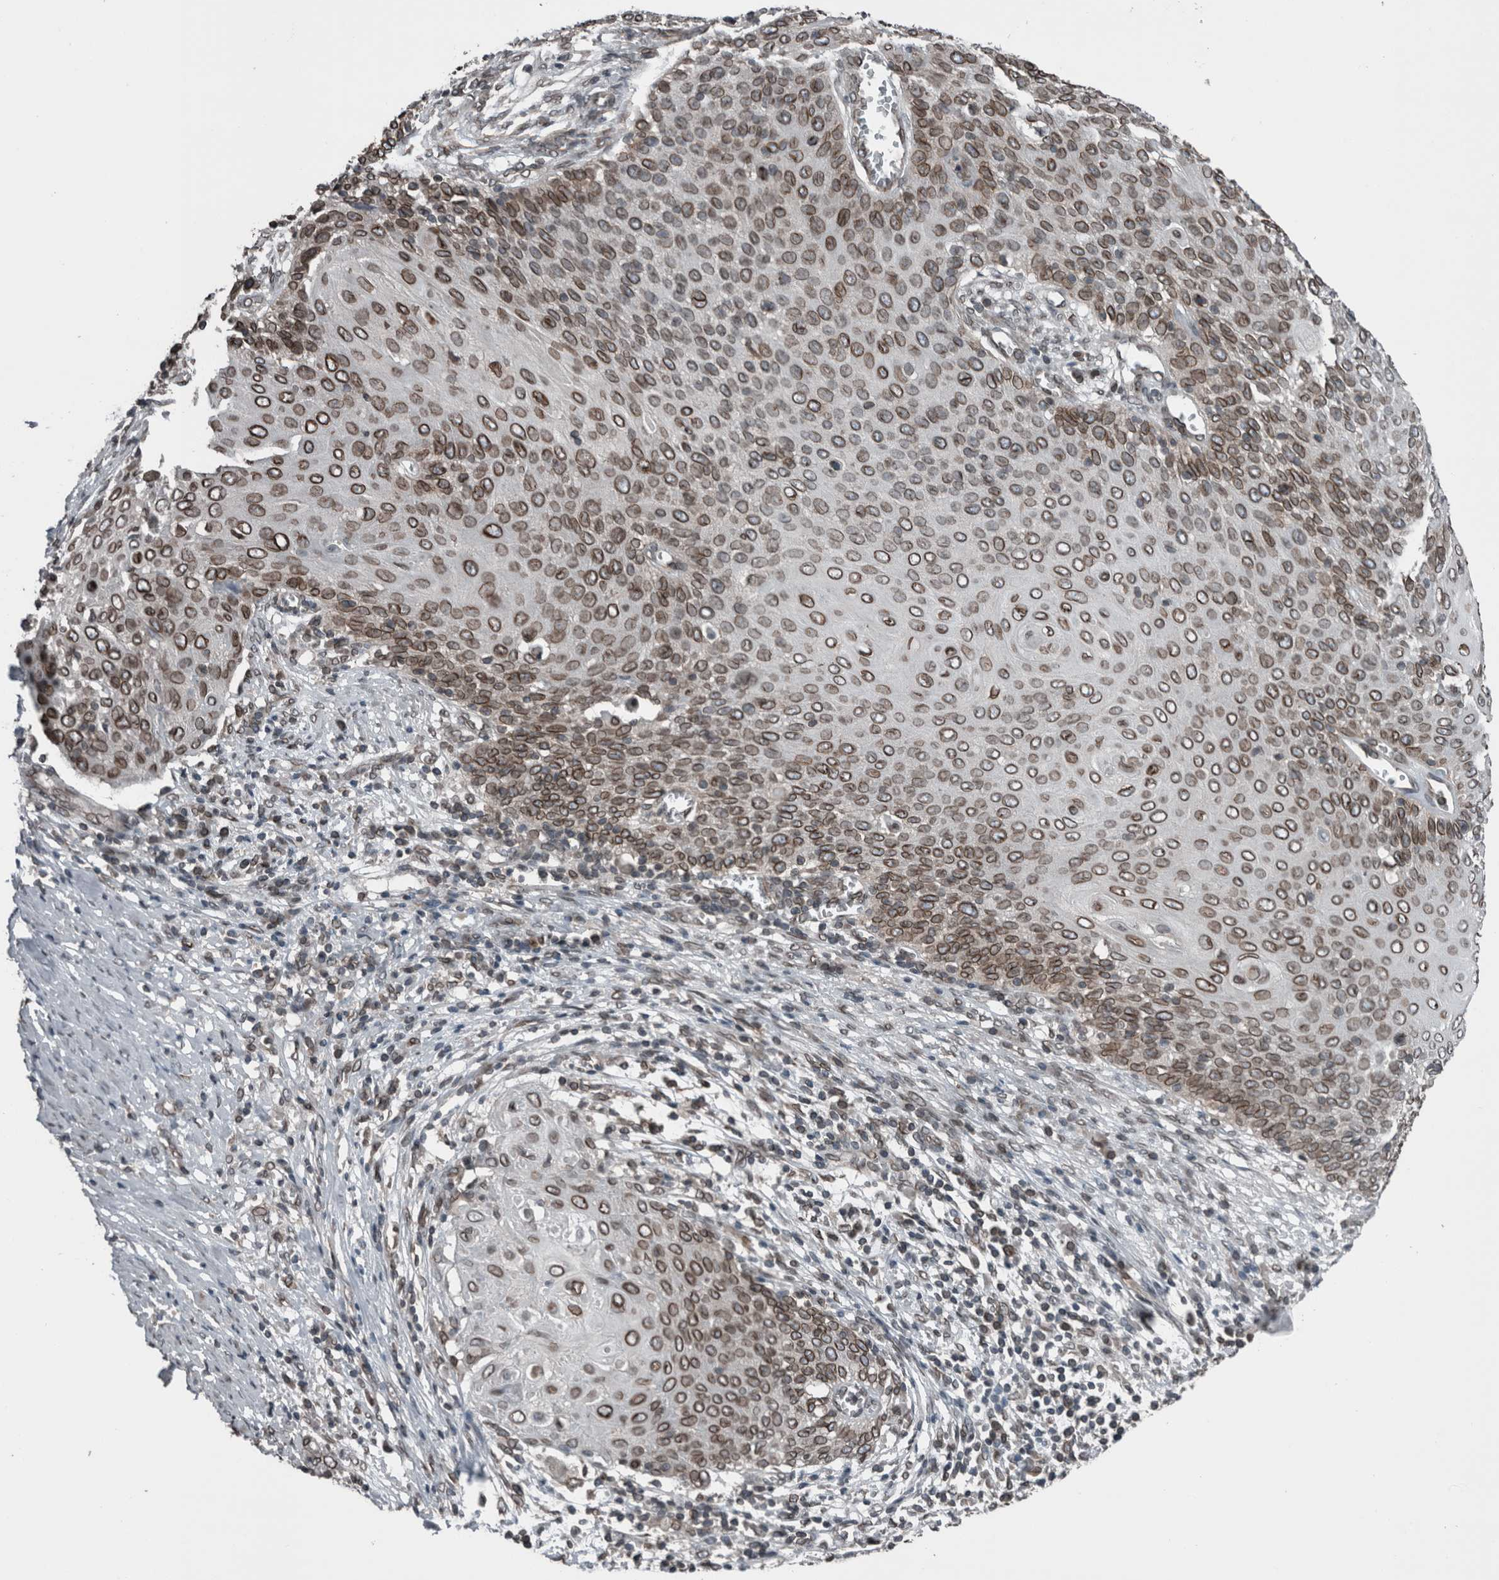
{"staining": {"intensity": "moderate", "quantity": ">75%", "location": "cytoplasmic/membranous,nuclear"}, "tissue": "cervical cancer", "cell_type": "Tumor cells", "image_type": "cancer", "snomed": [{"axis": "morphology", "description": "Squamous cell carcinoma, NOS"}, {"axis": "topography", "description": "Cervix"}], "caption": "Moderate cytoplasmic/membranous and nuclear positivity is present in approximately >75% of tumor cells in cervical cancer.", "gene": "RANBP2", "patient": {"sex": "female", "age": 39}}